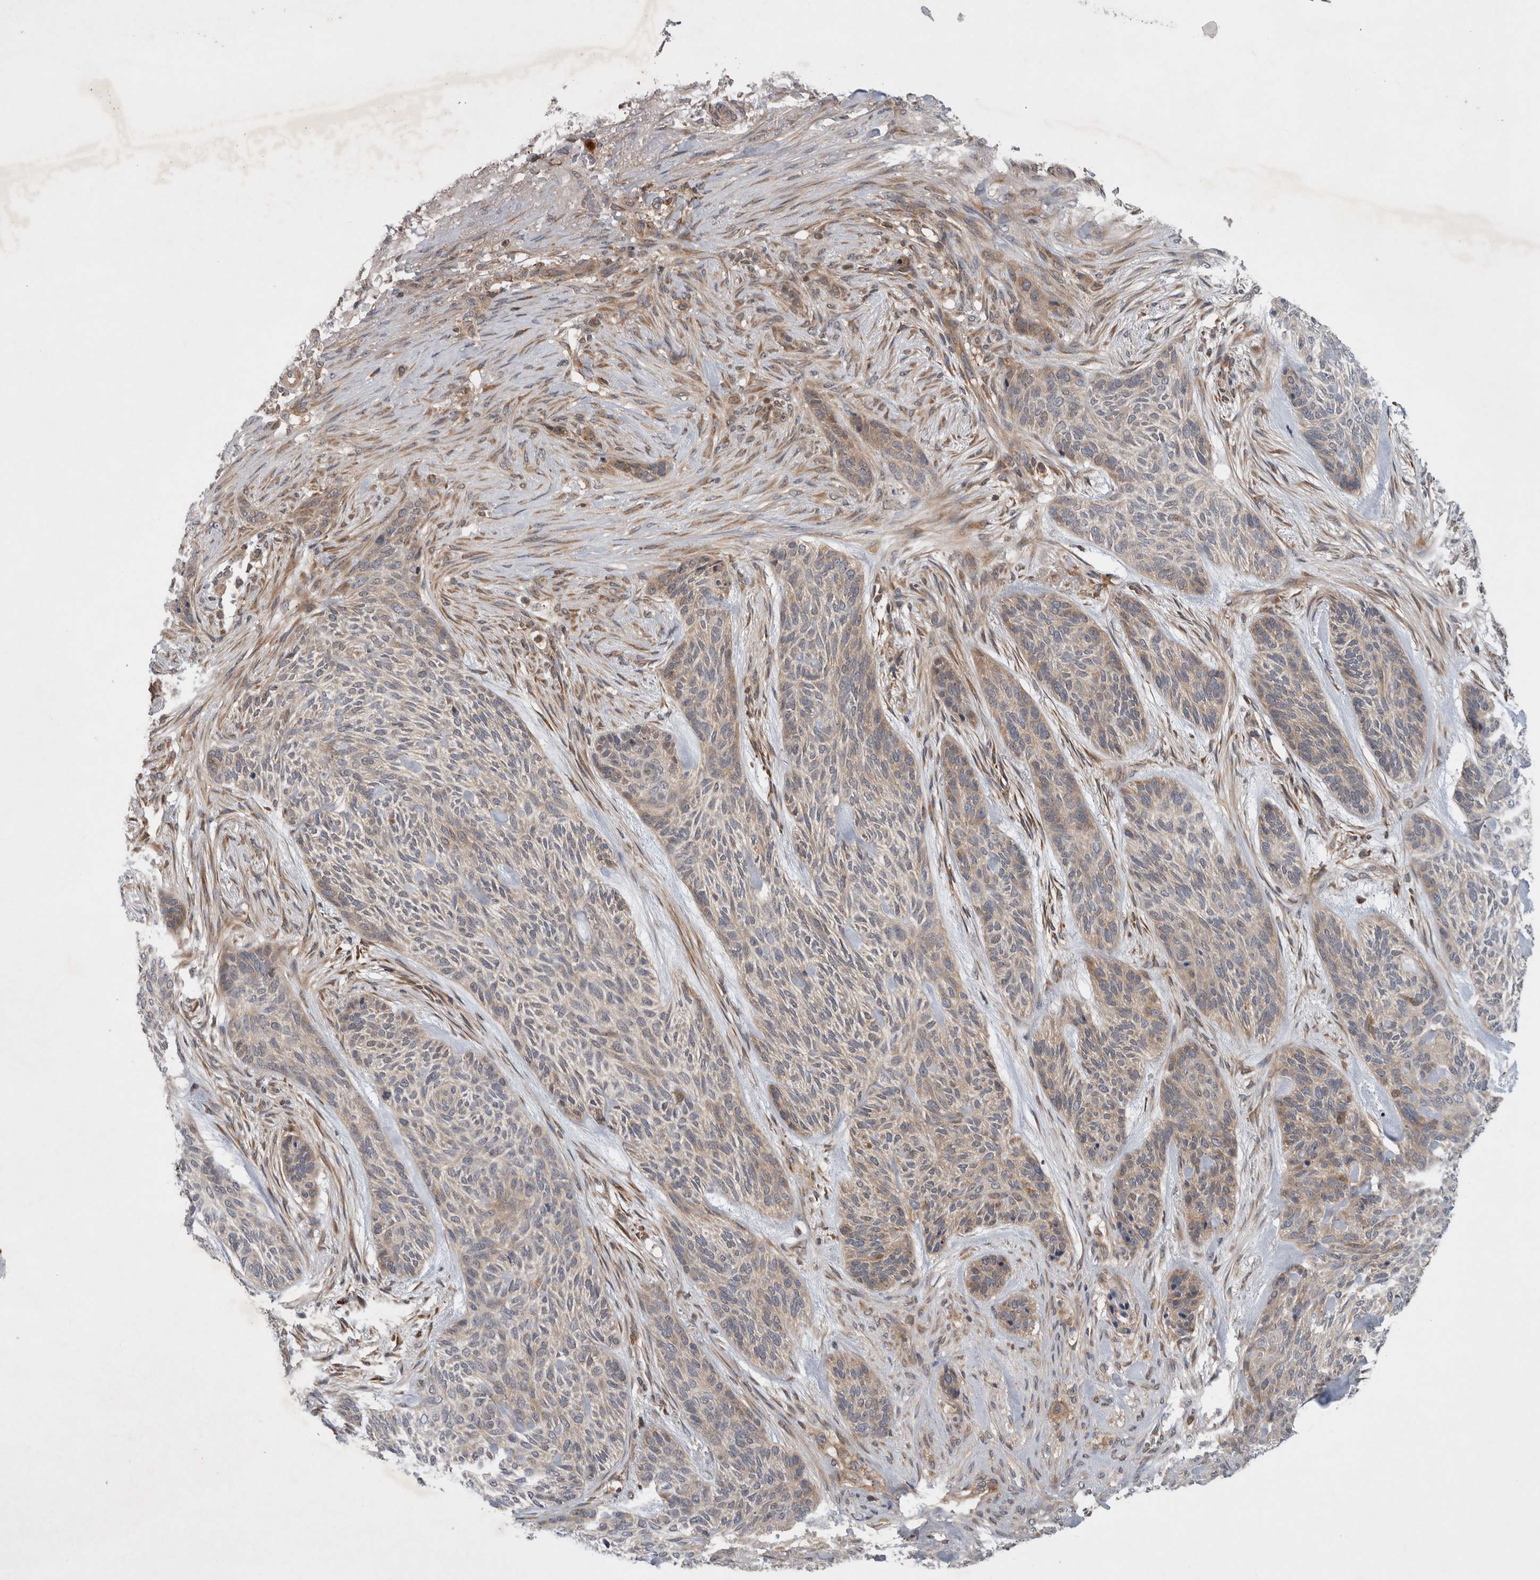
{"staining": {"intensity": "weak", "quantity": "<25%", "location": "cytoplasmic/membranous"}, "tissue": "skin cancer", "cell_type": "Tumor cells", "image_type": "cancer", "snomed": [{"axis": "morphology", "description": "Basal cell carcinoma"}, {"axis": "topography", "description": "Skin"}], "caption": "This is a photomicrograph of immunohistochemistry (IHC) staining of skin basal cell carcinoma, which shows no expression in tumor cells.", "gene": "PDCD2", "patient": {"sex": "male", "age": 55}}